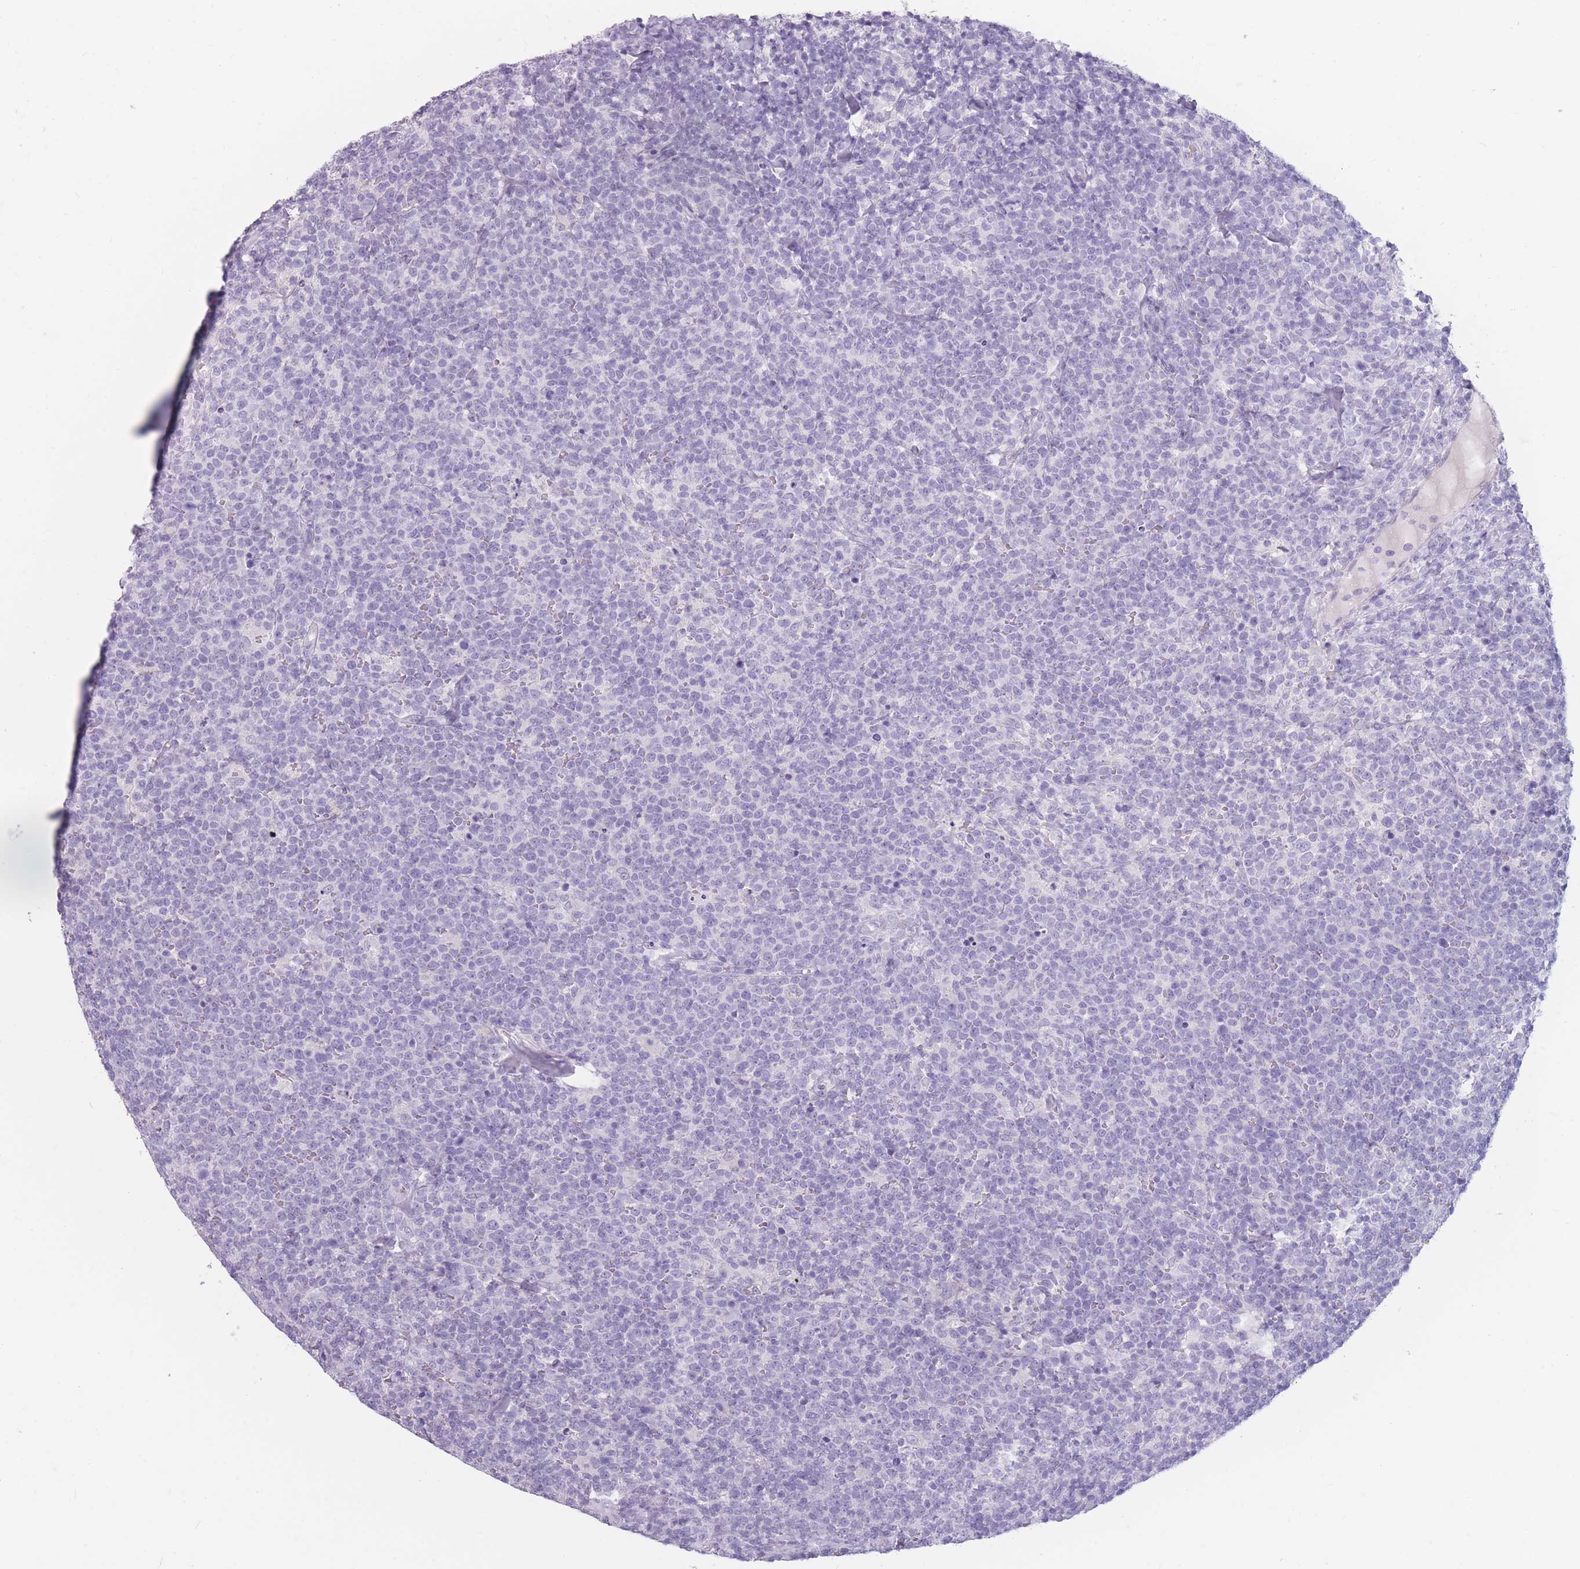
{"staining": {"intensity": "negative", "quantity": "none", "location": "none"}, "tissue": "lymphoma", "cell_type": "Tumor cells", "image_type": "cancer", "snomed": [{"axis": "morphology", "description": "Malignant lymphoma, non-Hodgkin's type, High grade"}, {"axis": "topography", "description": "Lymph node"}], "caption": "Protein analysis of high-grade malignant lymphoma, non-Hodgkin's type shows no significant positivity in tumor cells.", "gene": "CCNO", "patient": {"sex": "male", "age": 61}}